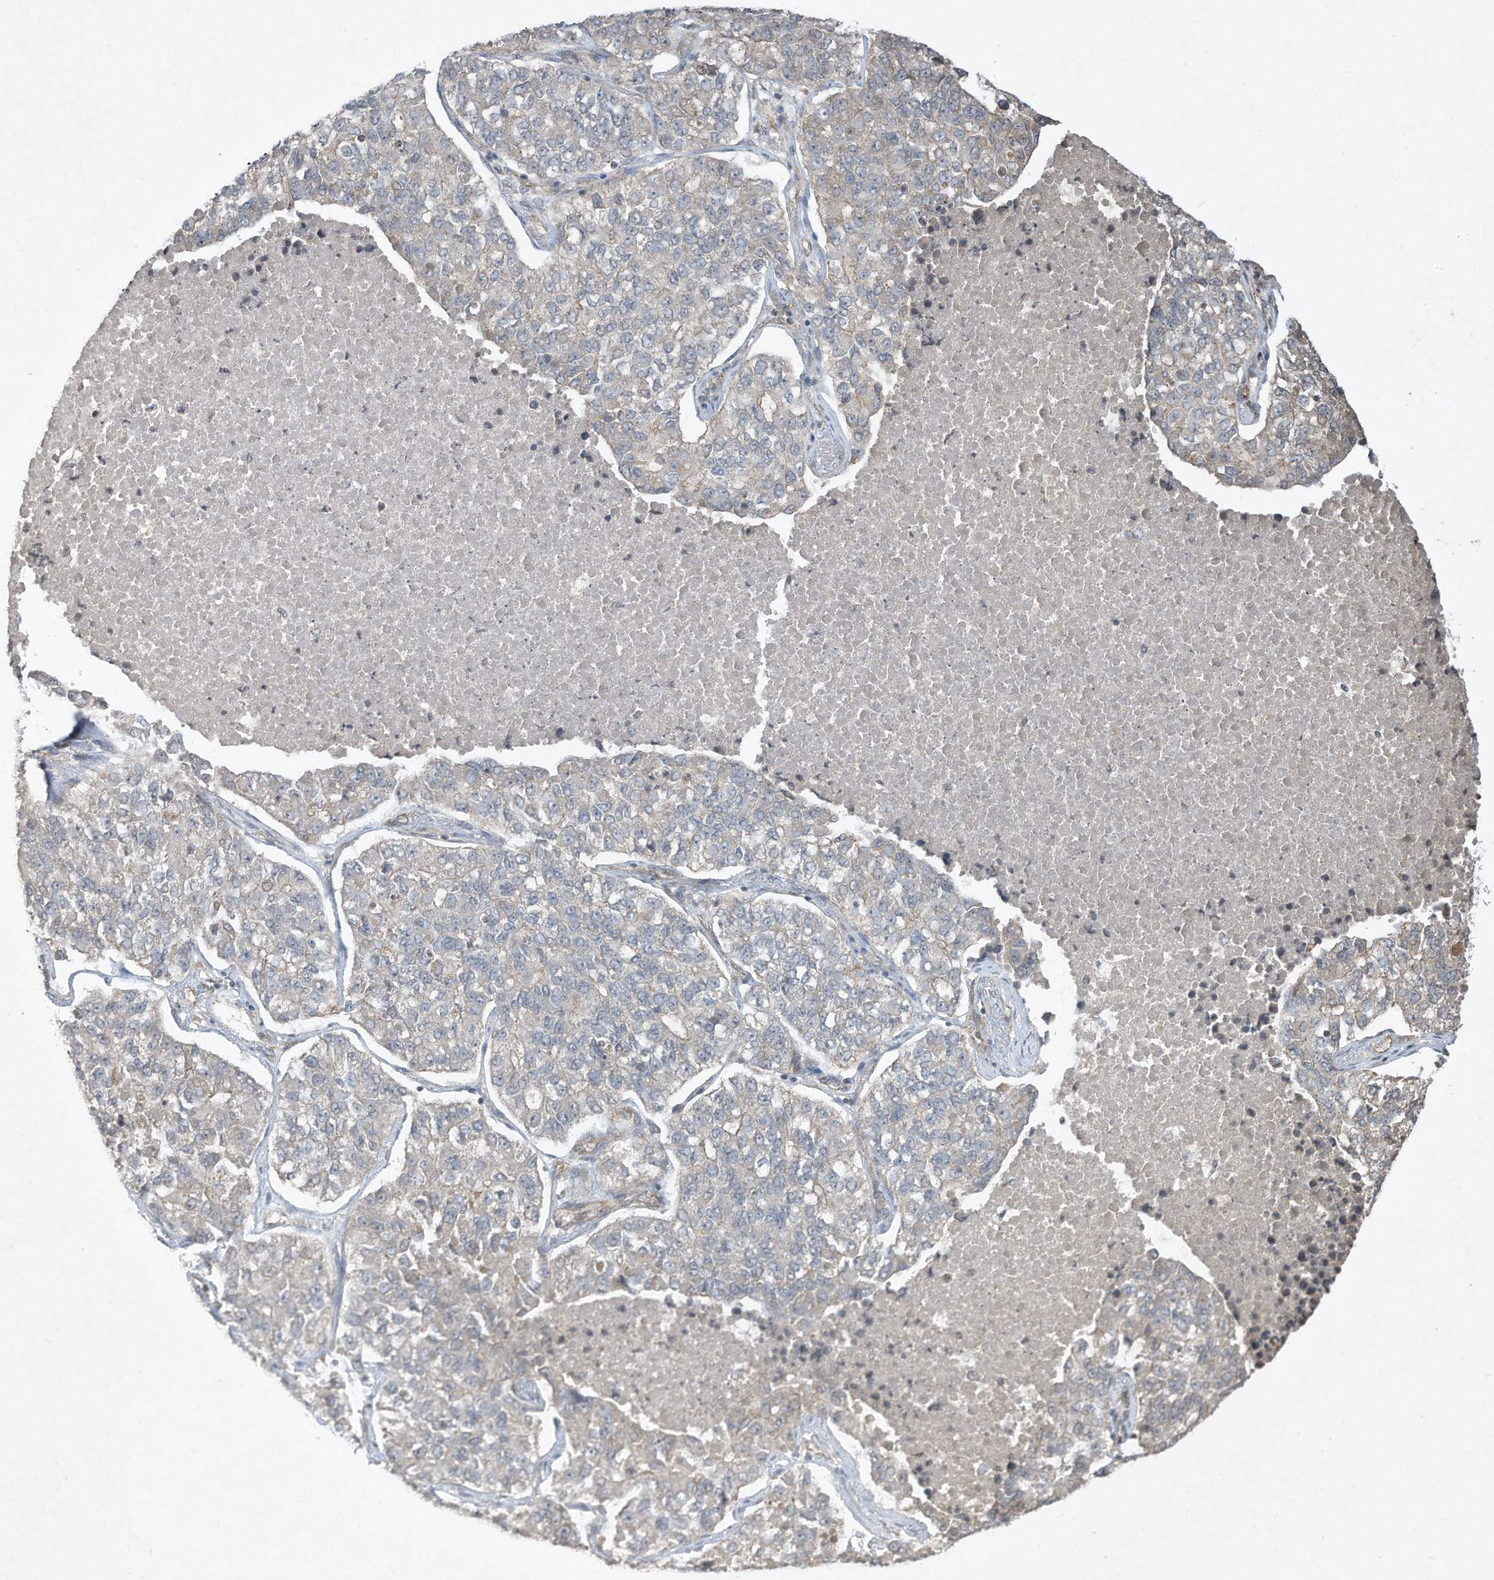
{"staining": {"intensity": "negative", "quantity": "none", "location": "none"}, "tissue": "lung cancer", "cell_type": "Tumor cells", "image_type": "cancer", "snomed": [{"axis": "morphology", "description": "Adenocarcinoma, NOS"}, {"axis": "topography", "description": "Lung"}], "caption": "Immunohistochemistry histopathology image of neoplastic tissue: lung cancer stained with DAB demonstrates no significant protein staining in tumor cells. (DAB immunohistochemistry, high magnification).", "gene": "MATN2", "patient": {"sex": "male", "age": 49}}